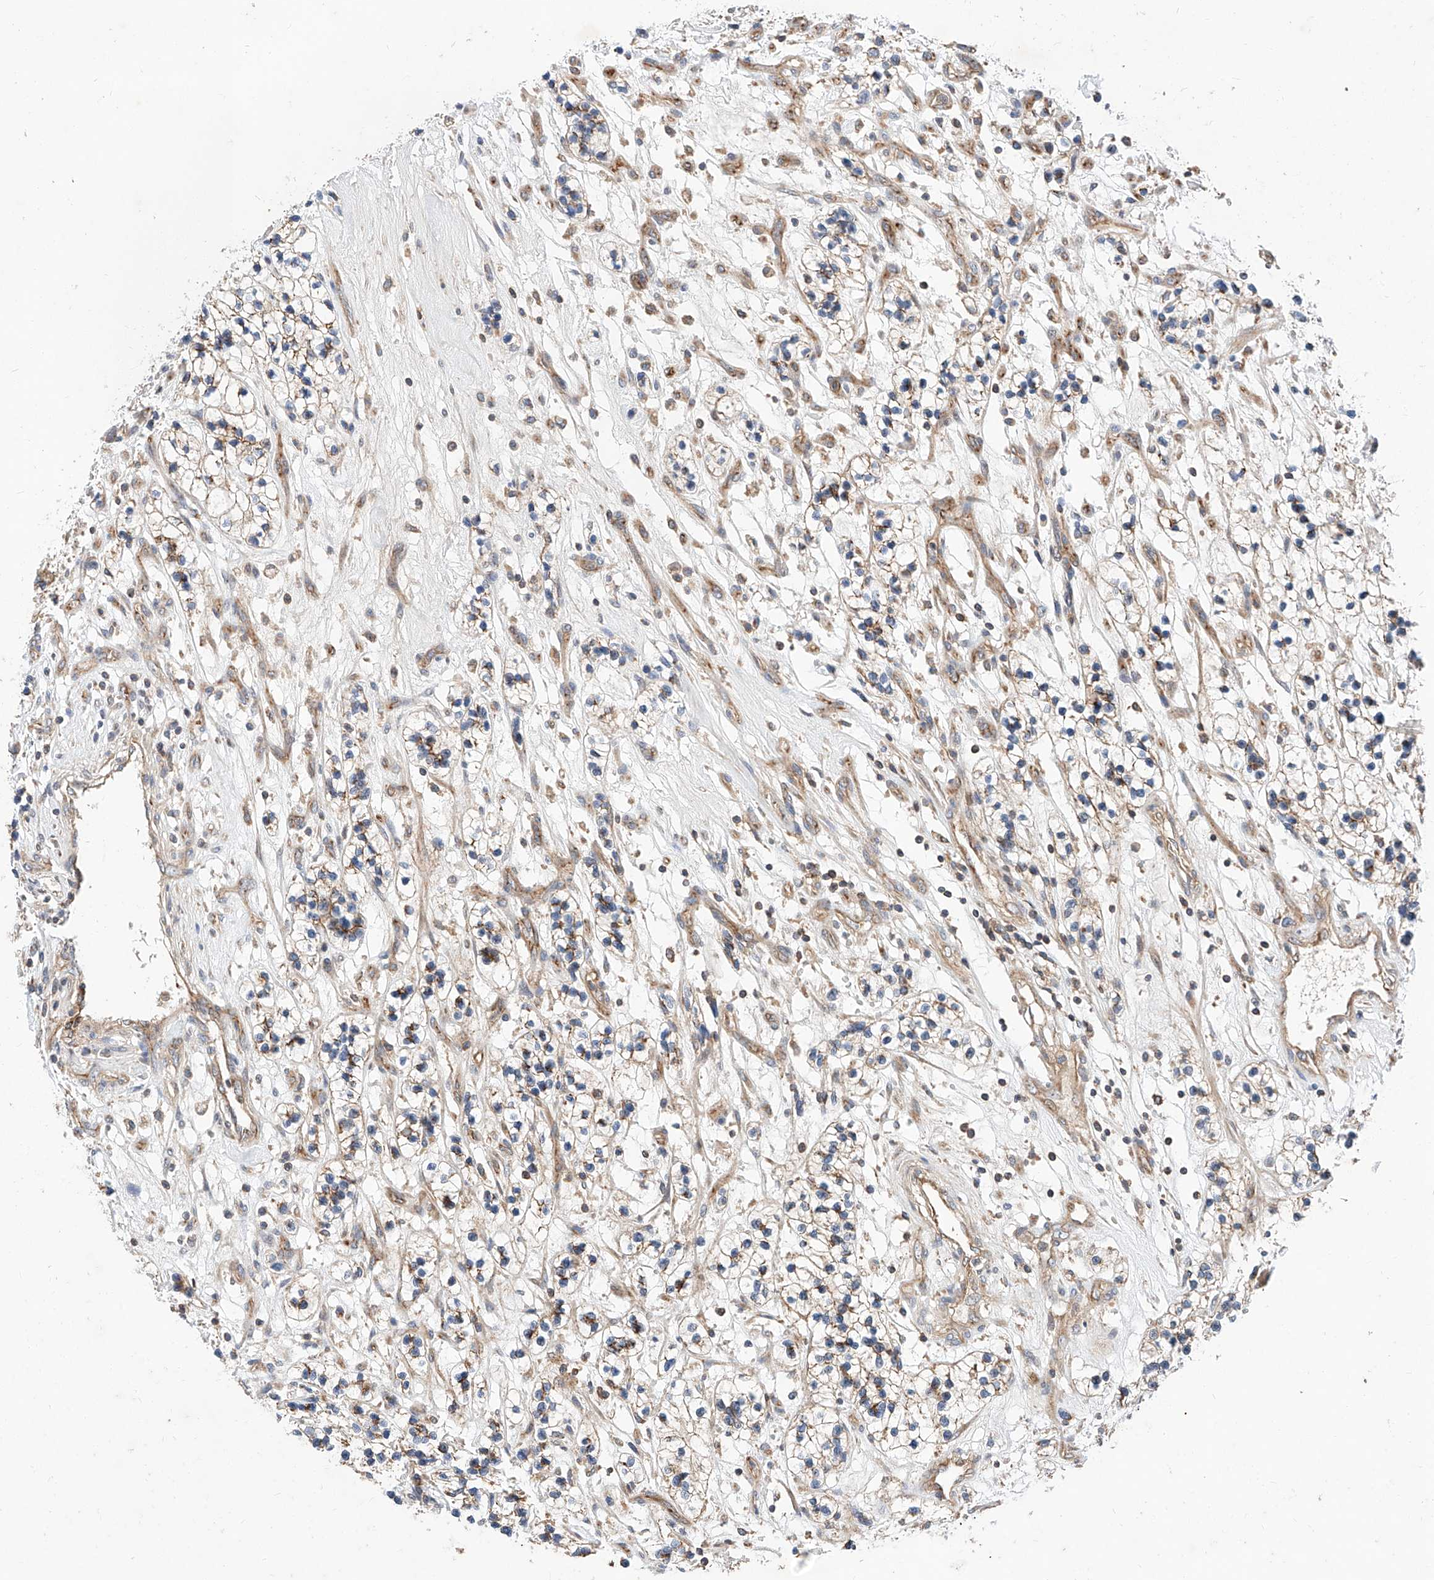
{"staining": {"intensity": "weak", "quantity": ">75%", "location": "cytoplasmic/membranous"}, "tissue": "renal cancer", "cell_type": "Tumor cells", "image_type": "cancer", "snomed": [{"axis": "morphology", "description": "Adenocarcinoma, NOS"}, {"axis": "topography", "description": "Kidney"}], "caption": "Adenocarcinoma (renal) stained with a protein marker exhibits weak staining in tumor cells.", "gene": "NR1D1", "patient": {"sex": "female", "age": 57}}